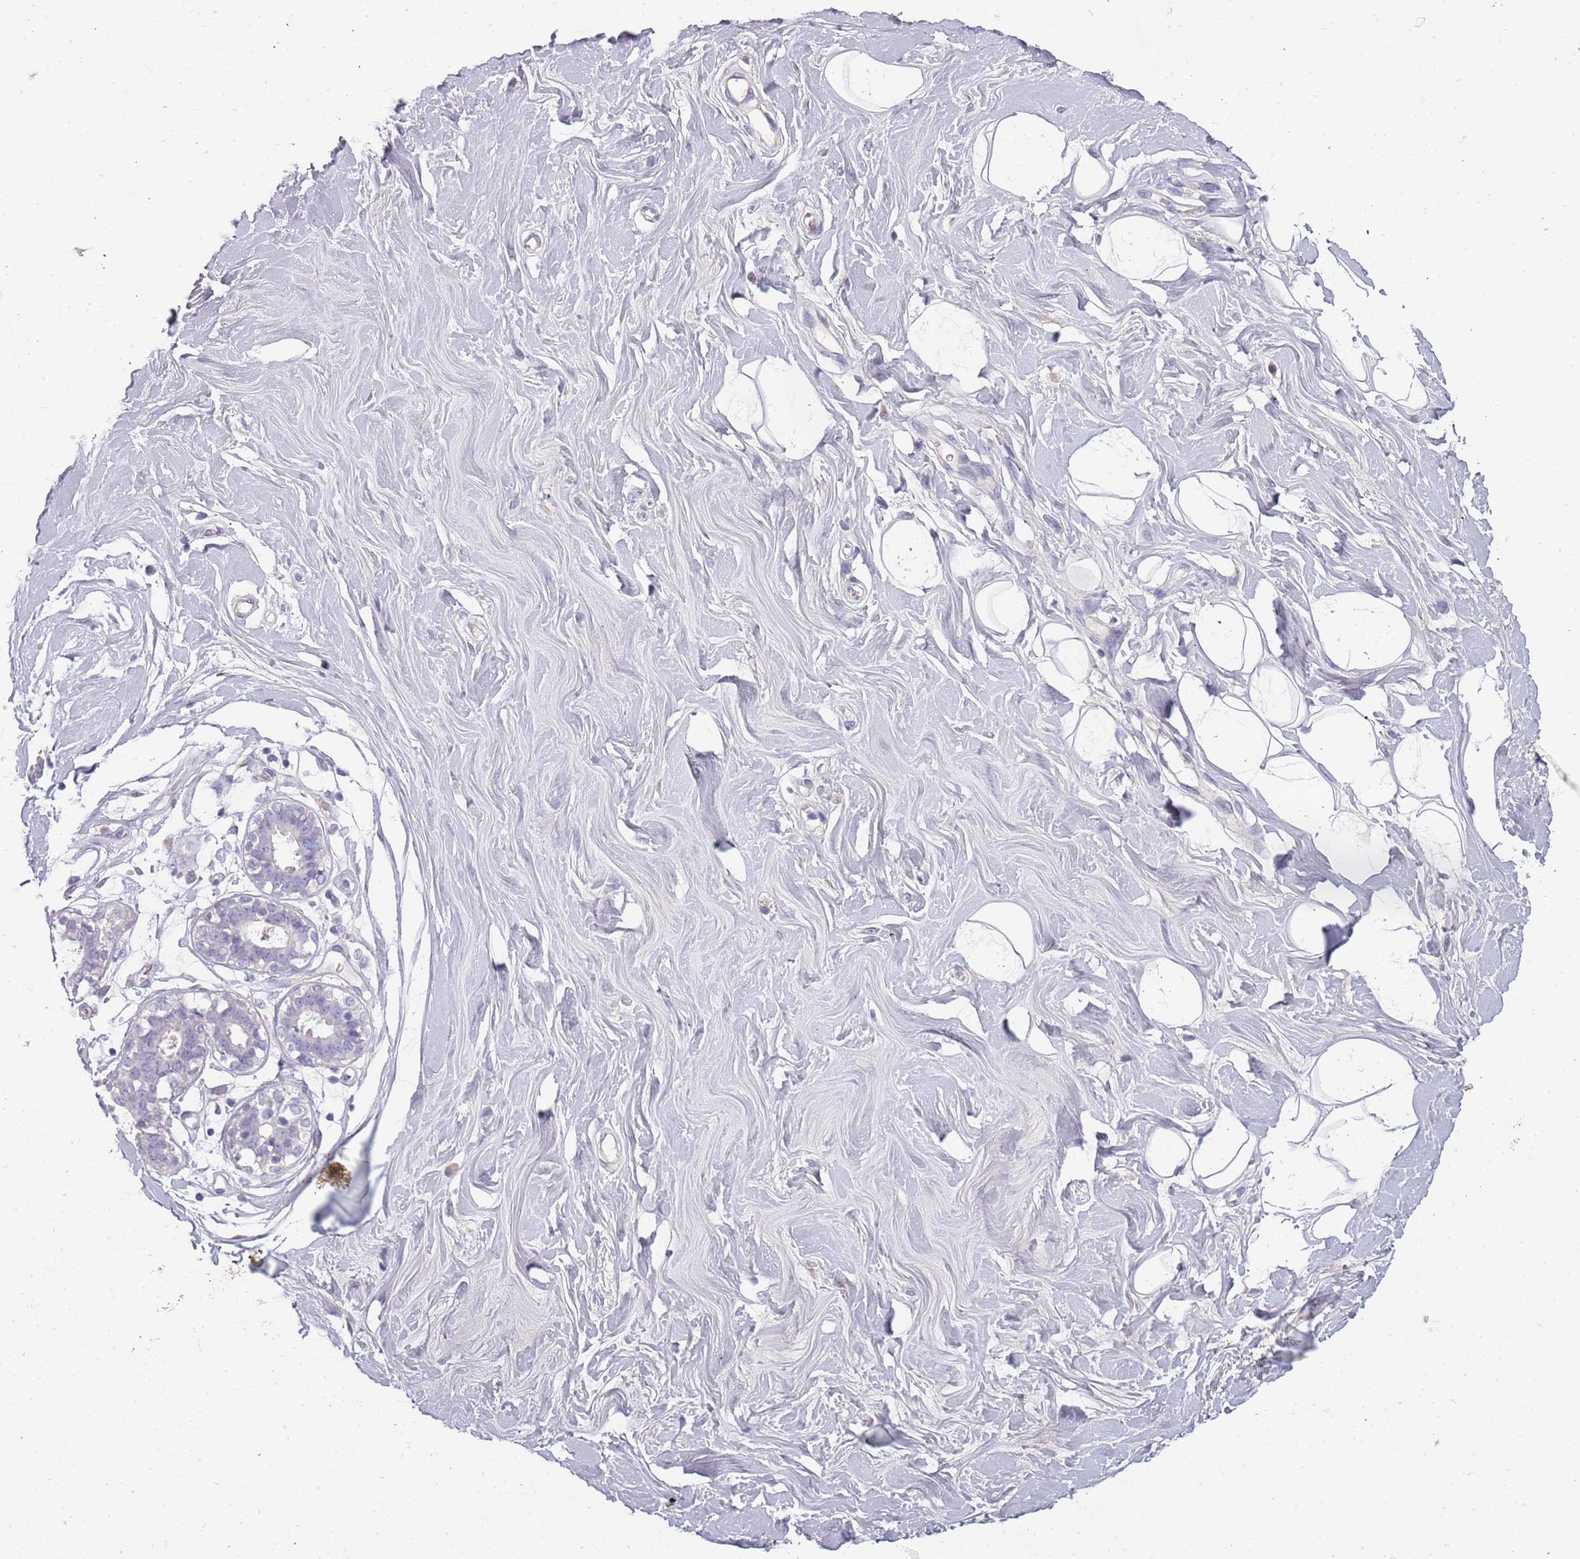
{"staining": {"intensity": "negative", "quantity": "none", "location": "none"}, "tissue": "adipose tissue", "cell_type": "Adipocytes", "image_type": "normal", "snomed": [{"axis": "morphology", "description": "Normal tissue, NOS"}, {"axis": "topography", "description": "Cartilage tissue"}, {"axis": "topography", "description": "Bronchus"}], "caption": "High power microscopy photomicrograph of an immunohistochemistry (IHC) micrograph of benign adipose tissue, revealing no significant expression in adipocytes.", "gene": "TNFRSF6B", "patient": {"sex": "male", "age": 56}}